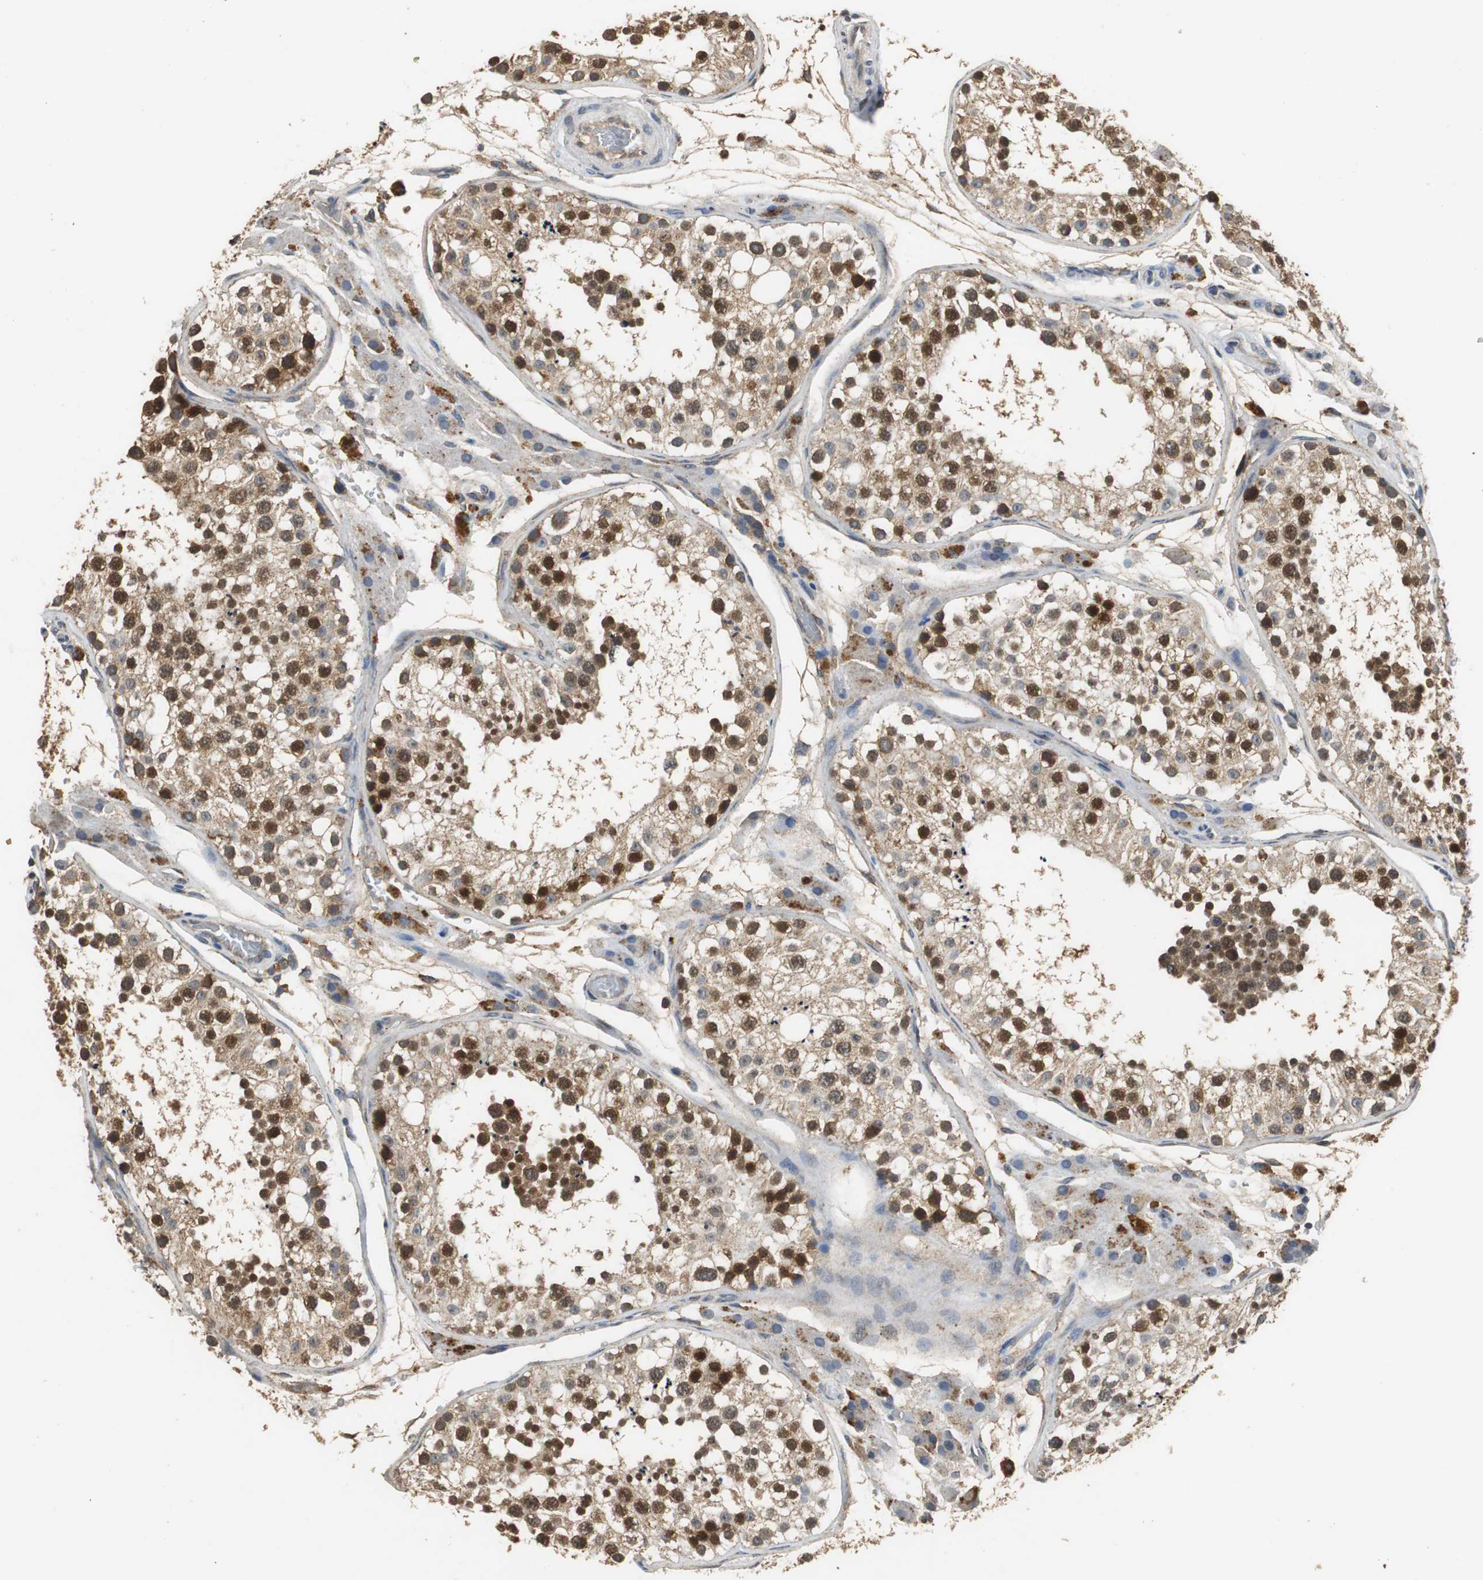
{"staining": {"intensity": "moderate", "quantity": "25%-75%", "location": "nuclear"}, "tissue": "testis", "cell_type": "Cells in seminiferous ducts", "image_type": "normal", "snomed": [{"axis": "morphology", "description": "Normal tissue, NOS"}, {"axis": "topography", "description": "Testis"}], "caption": "IHC photomicrograph of unremarkable testis: testis stained using immunohistochemistry displays medium levels of moderate protein expression localized specifically in the nuclear of cells in seminiferous ducts, appearing as a nuclear brown color.", "gene": "VBP1", "patient": {"sex": "male", "age": 26}}